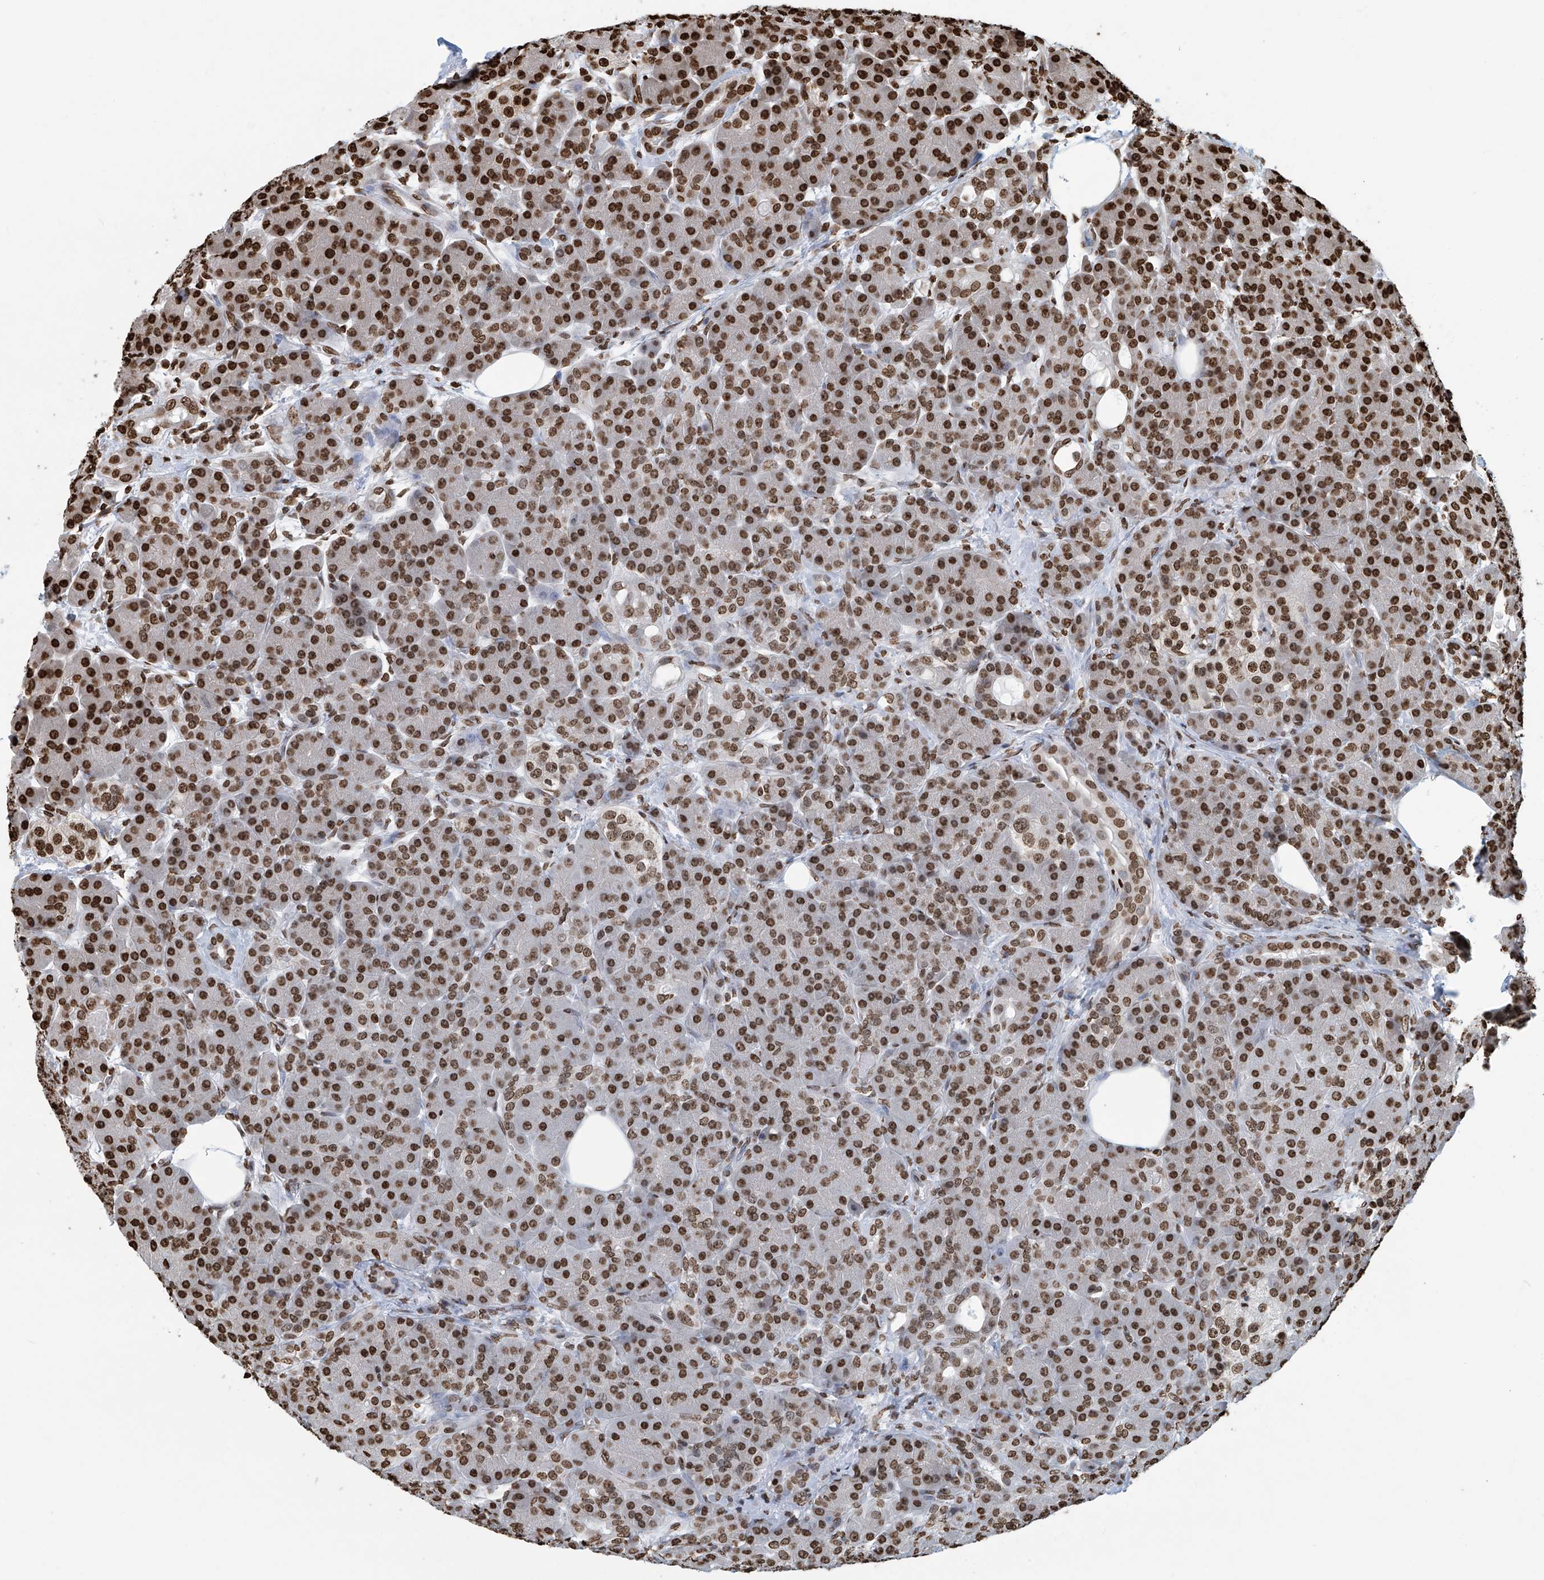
{"staining": {"intensity": "strong", "quantity": ">75%", "location": "nuclear"}, "tissue": "pancreas", "cell_type": "Exocrine glandular cells", "image_type": "normal", "snomed": [{"axis": "morphology", "description": "Normal tissue, NOS"}, {"axis": "topography", "description": "Pancreas"}], "caption": "Protein expression analysis of unremarkable pancreas exhibits strong nuclear staining in about >75% of exocrine glandular cells.", "gene": "DPPA2", "patient": {"sex": "male", "age": 63}}